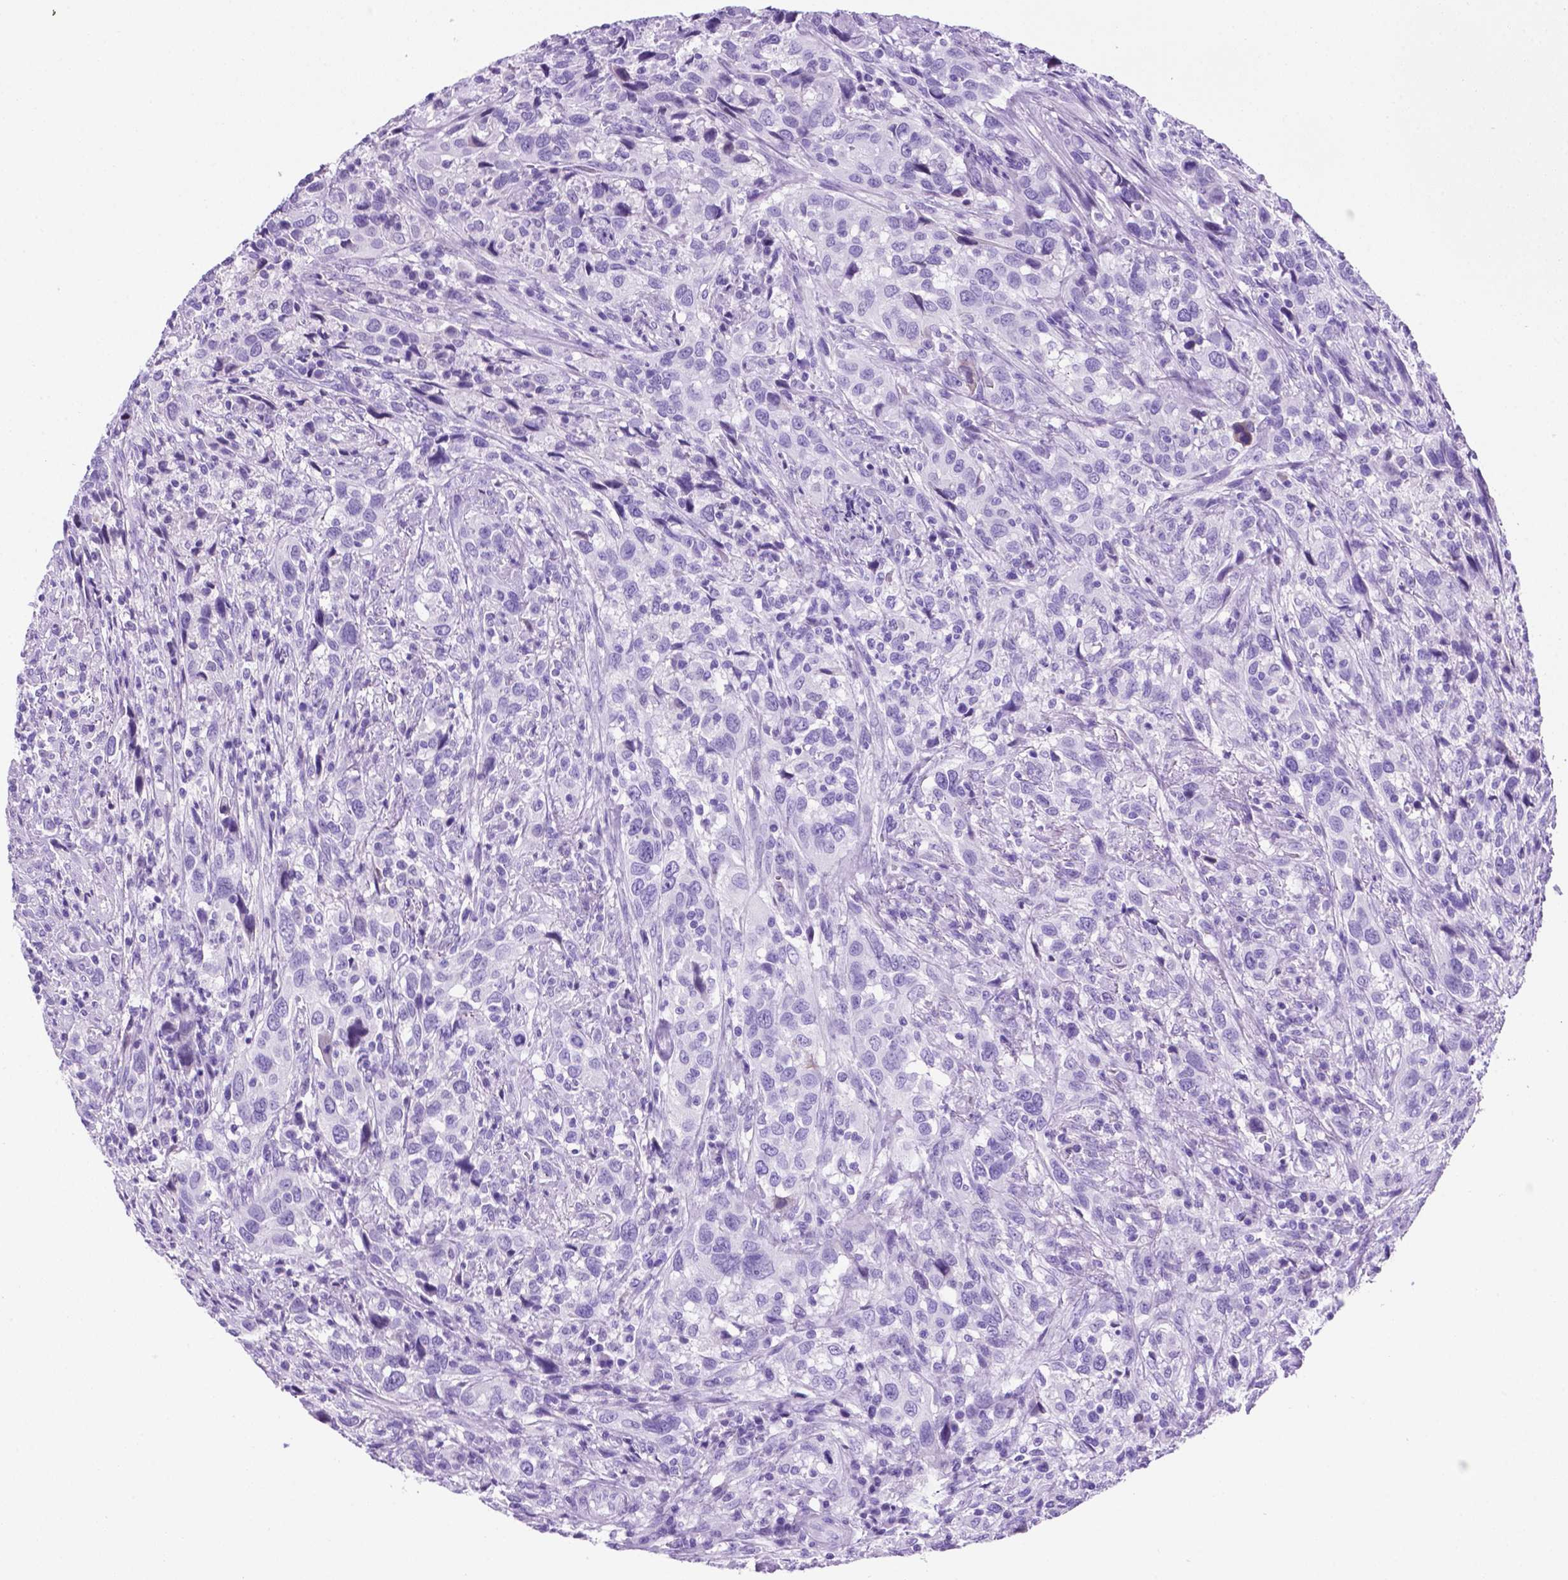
{"staining": {"intensity": "negative", "quantity": "none", "location": "none"}, "tissue": "urothelial cancer", "cell_type": "Tumor cells", "image_type": "cancer", "snomed": [{"axis": "morphology", "description": "Urothelial carcinoma, NOS"}, {"axis": "morphology", "description": "Urothelial carcinoma, High grade"}, {"axis": "topography", "description": "Urinary bladder"}], "caption": "This is an immunohistochemistry (IHC) image of human urothelial cancer. There is no expression in tumor cells.", "gene": "C17orf107", "patient": {"sex": "female", "age": 64}}